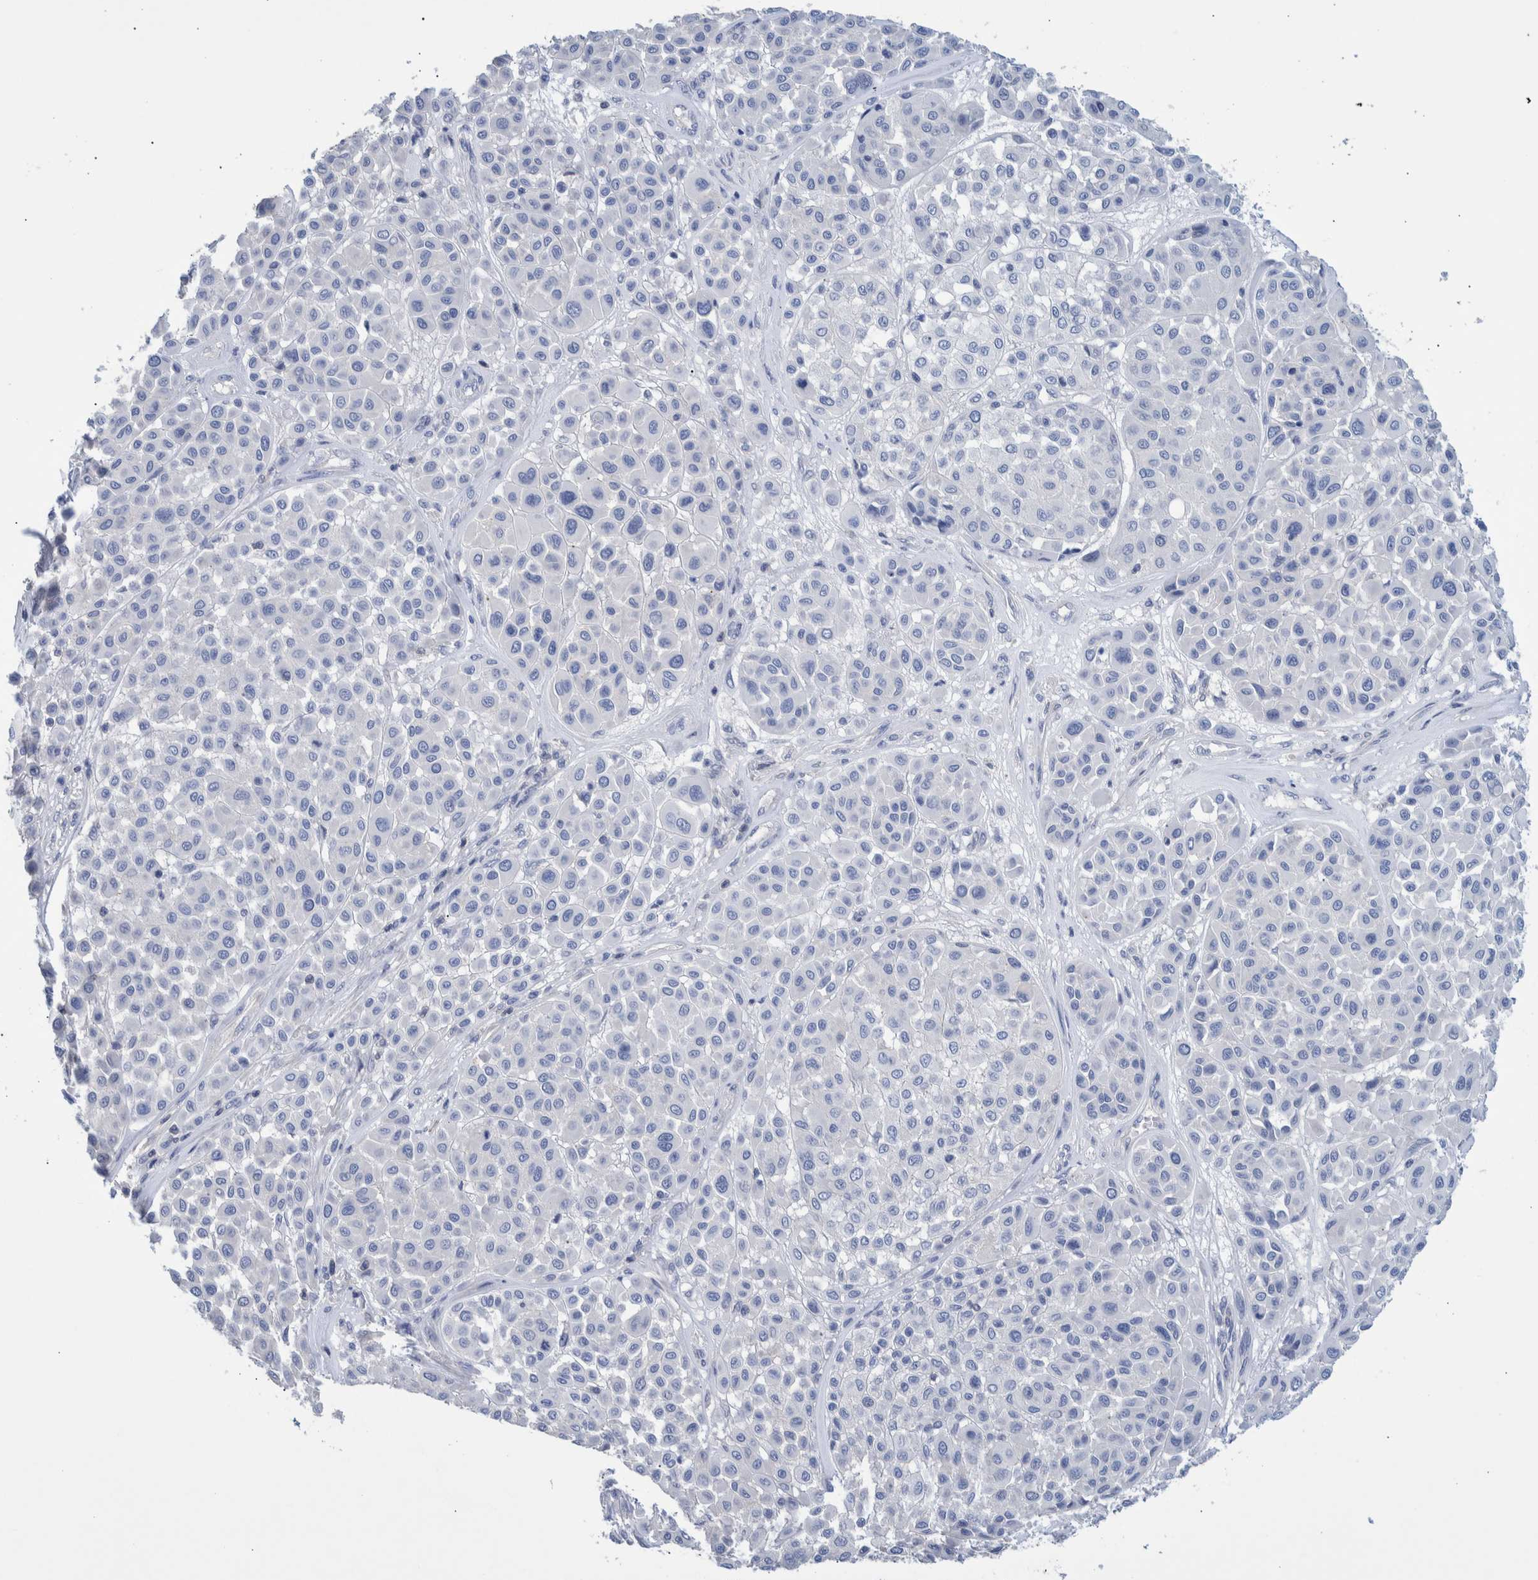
{"staining": {"intensity": "negative", "quantity": "none", "location": "none"}, "tissue": "melanoma", "cell_type": "Tumor cells", "image_type": "cancer", "snomed": [{"axis": "morphology", "description": "Malignant melanoma, Metastatic site"}, {"axis": "topography", "description": "Soft tissue"}], "caption": "IHC of malignant melanoma (metastatic site) demonstrates no expression in tumor cells.", "gene": "PPP3CC", "patient": {"sex": "male", "age": 41}}